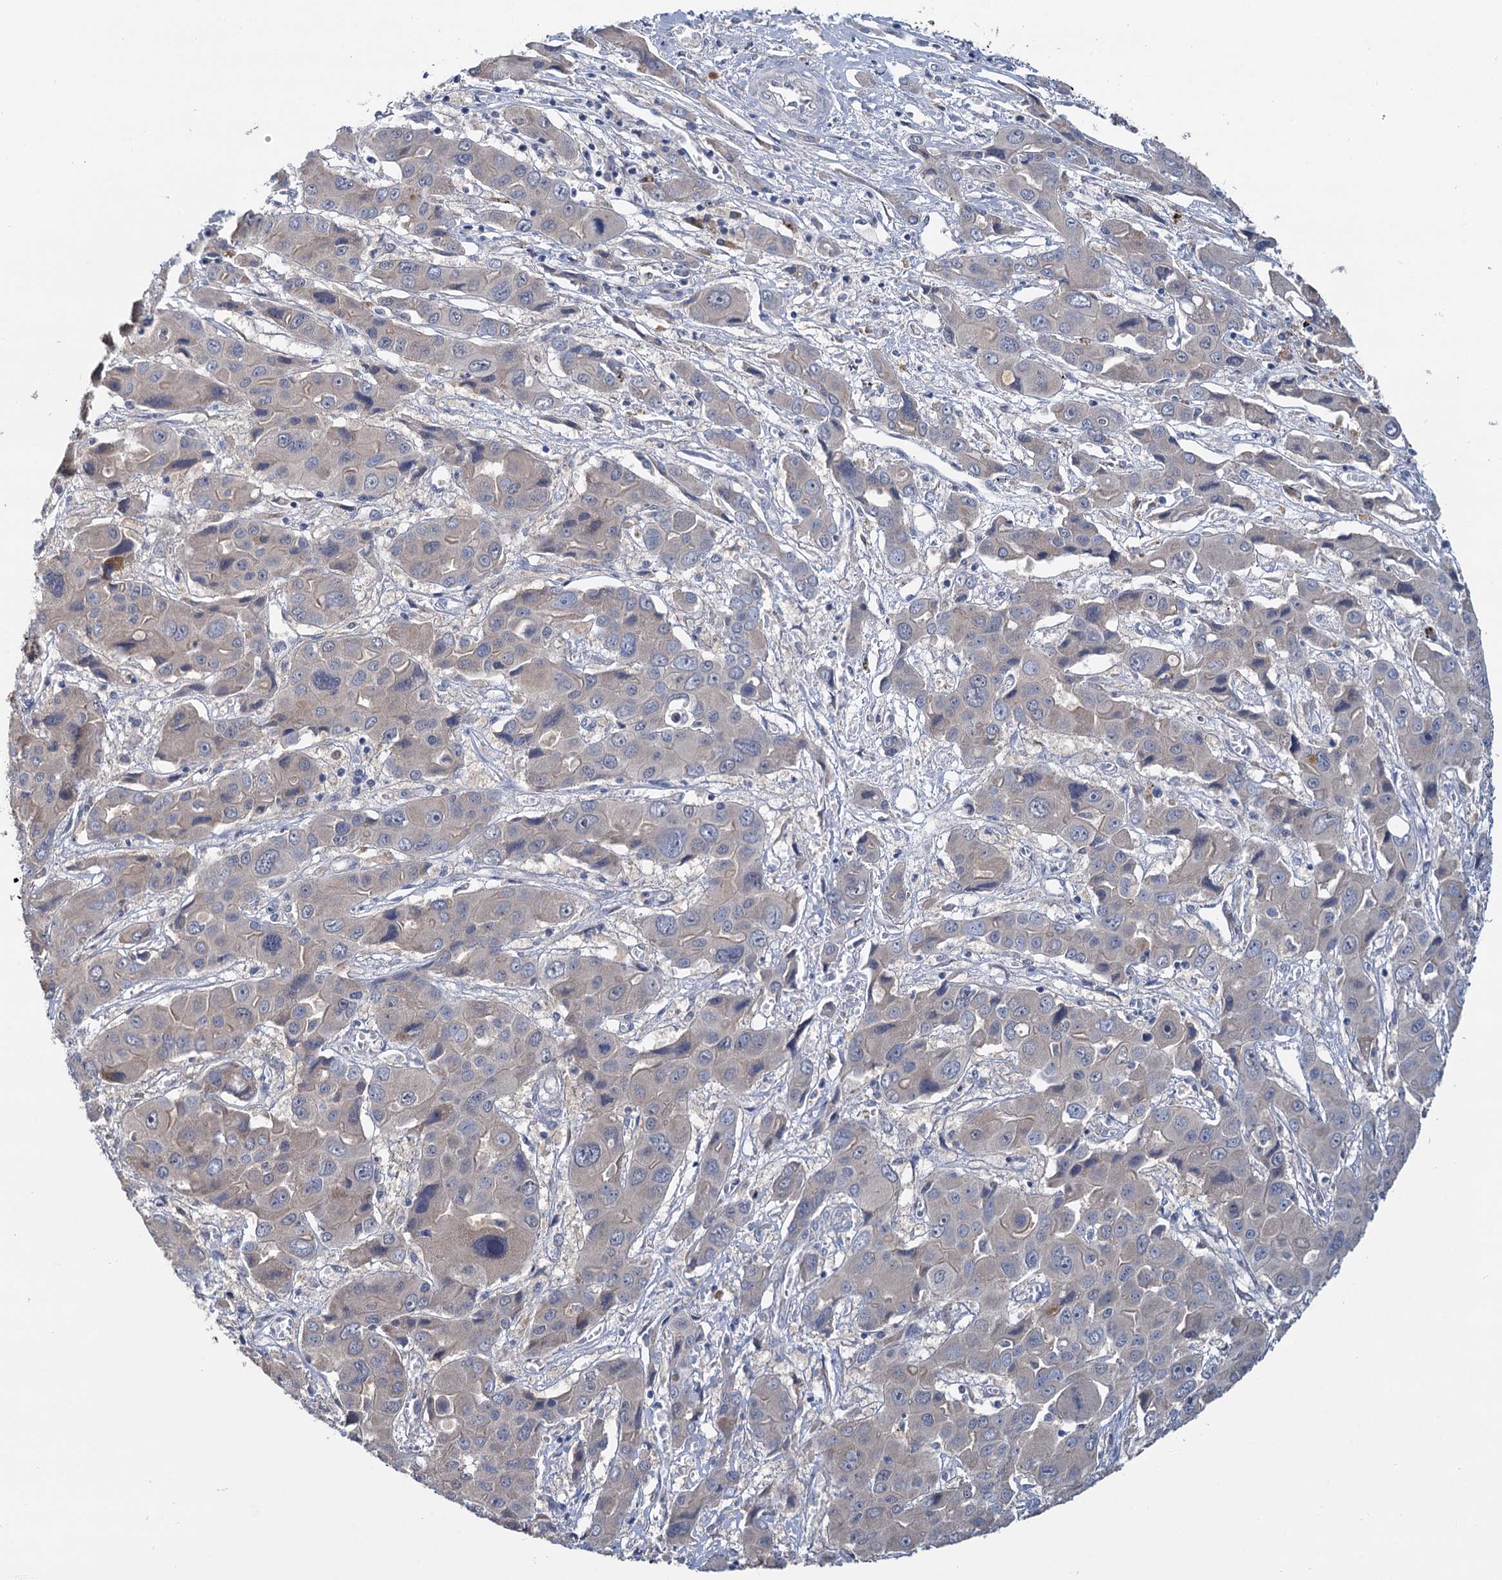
{"staining": {"intensity": "weak", "quantity": "<25%", "location": "cytoplasmic/membranous"}, "tissue": "liver cancer", "cell_type": "Tumor cells", "image_type": "cancer", "snomed": [{"axis": "morphology", "description": "Cholangiocarcinoma"}, {"axis": "topography", "description": "Liver"}], "caption": "Protein analysis of liver cancer (cholangiocarcinoma) shows no significant positivity in tumor cells.", "gene": "ANKRD42", "patient": {"sex": "male", "age": 67}}